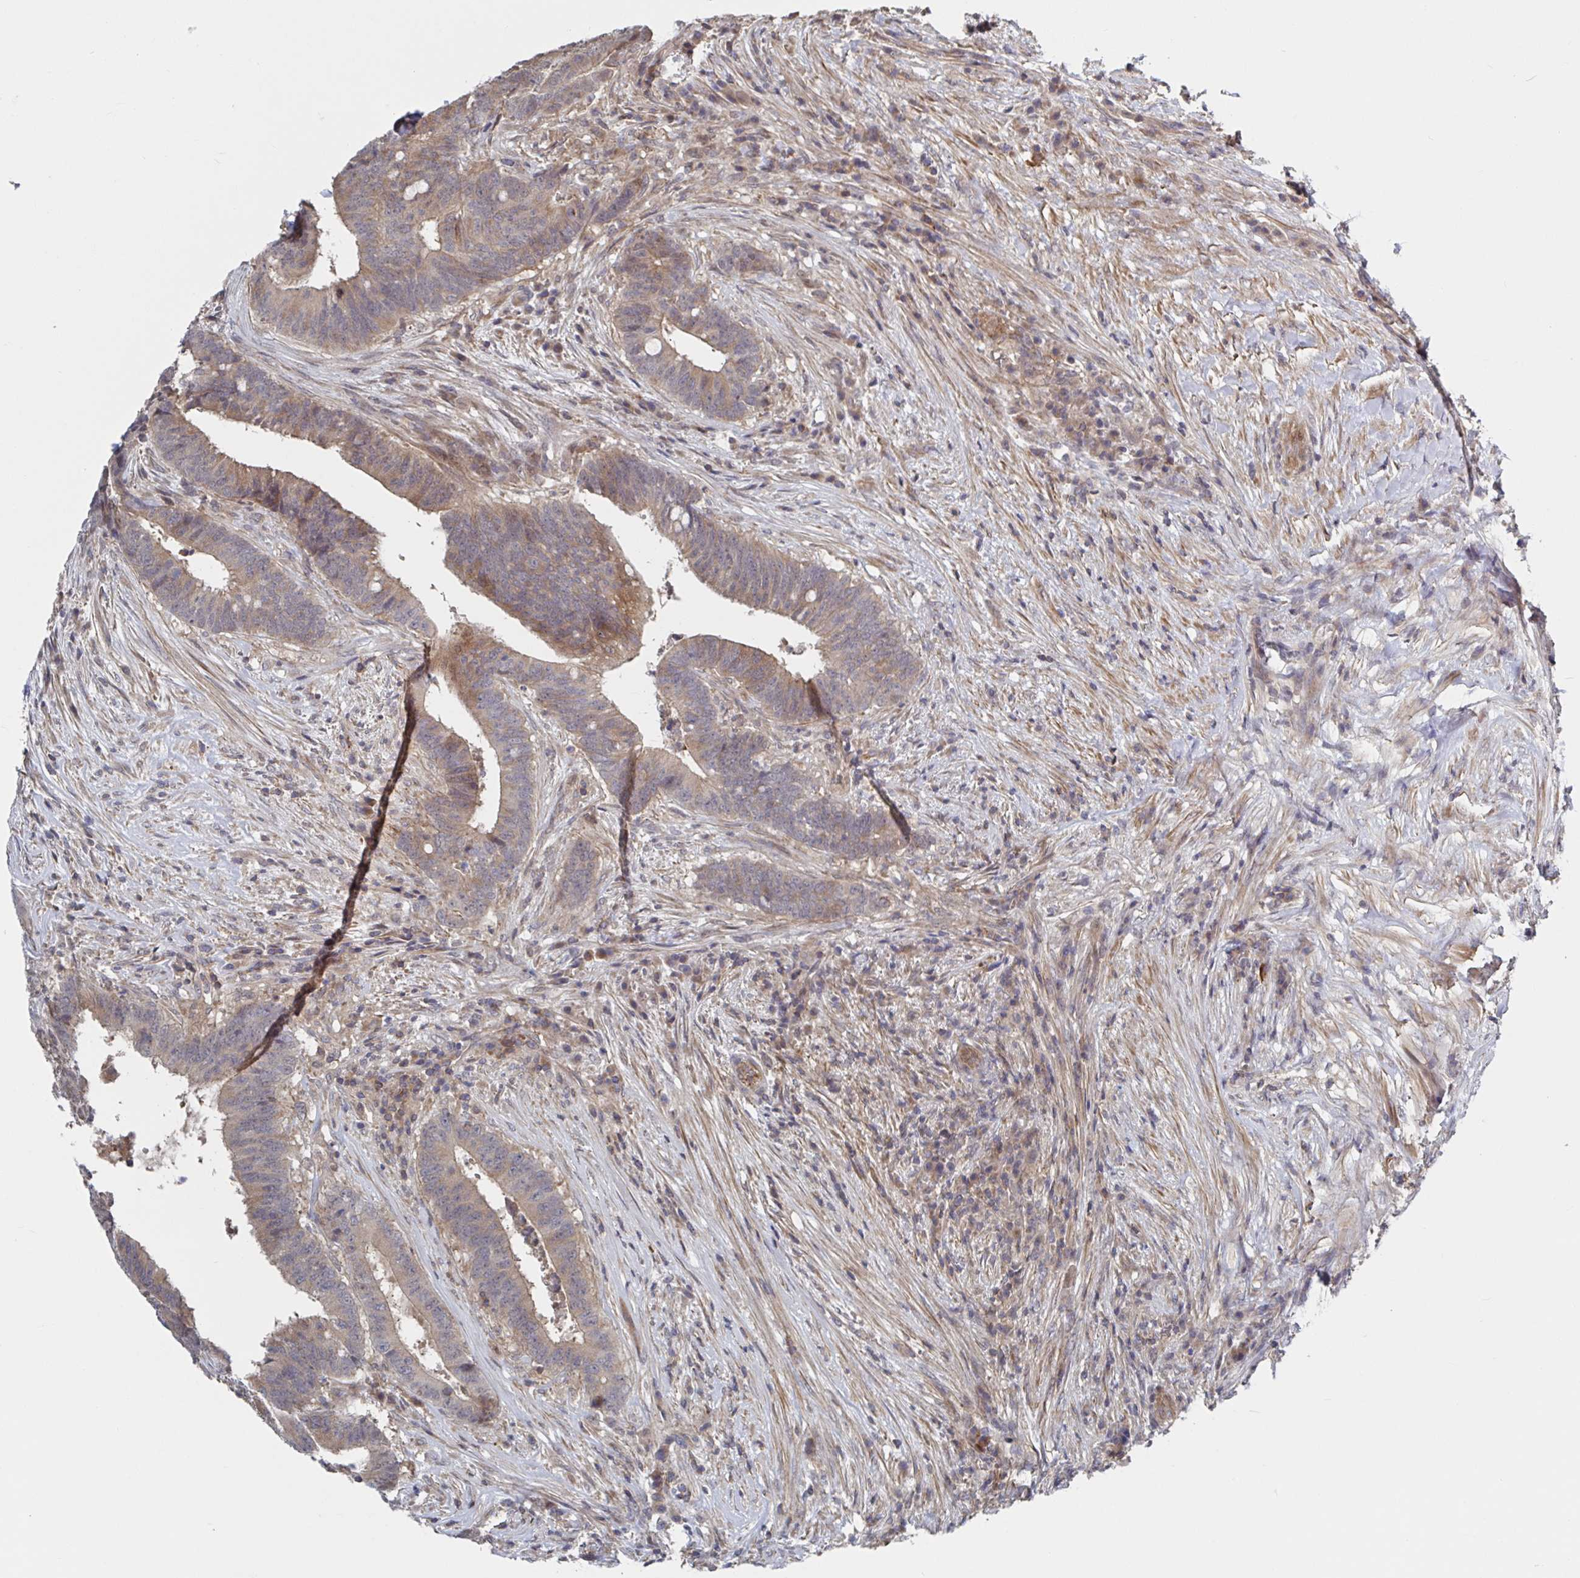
{"staining": {"intensity": "weak", "quantity": "25%-75%", "location": "cytoplasmic/membranous"}, "tissue": "colorectal cancer", "cell_type": "Tumor cells", "image_type": "cancer", "snomed": [{"axis": "morphology", "description": "Adenocarcinoma, NOS"}, {"axis": "topography", "description": "Colon"}], "caption": "Colorectal cancer stained with a brown dye demonstrates weak cytoplasmic/membranous positive positivity in about 25%-75% of tumor cells.", "gene": "DHRS12", "patient": {"sex": "female", "age": 43}}